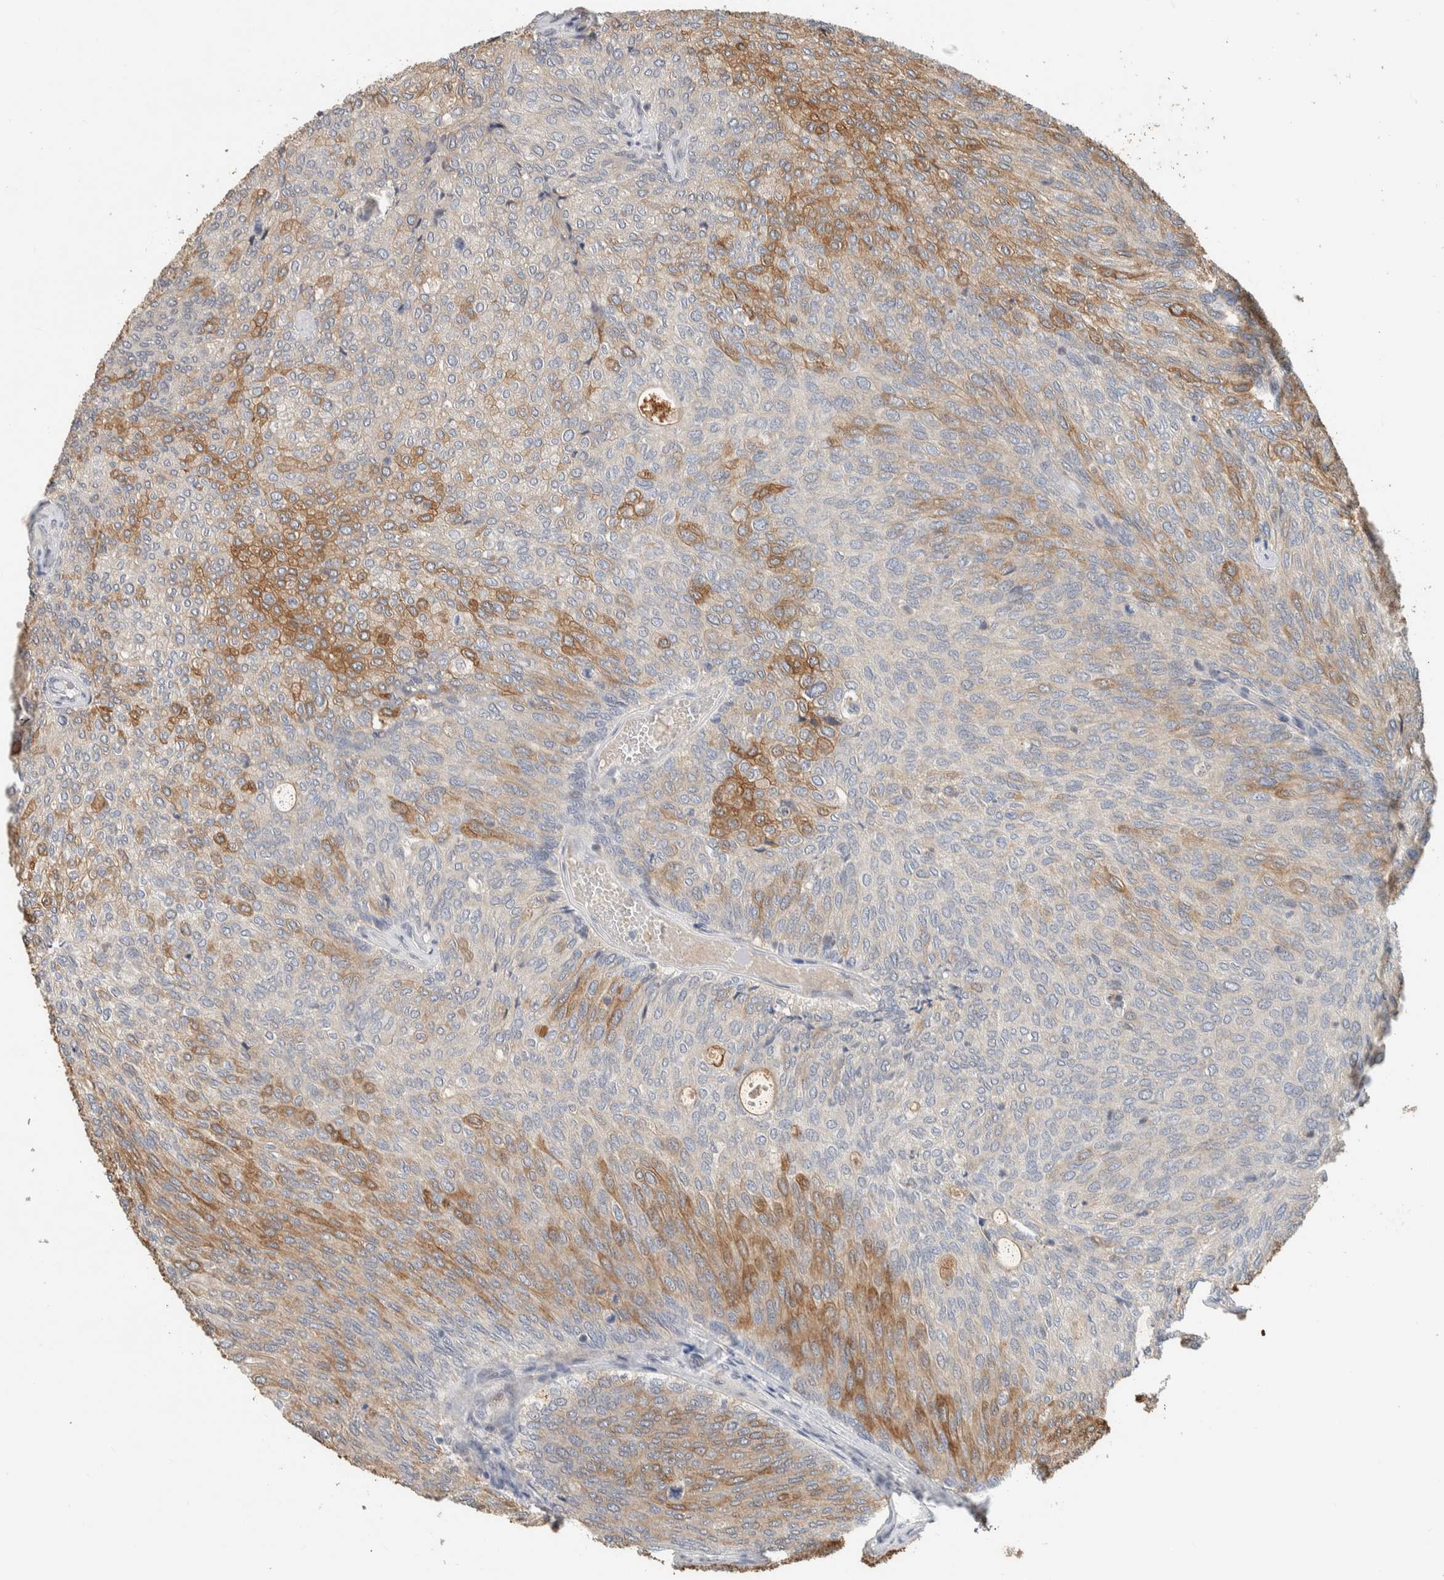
{"staining": {"intensity": "moderate", "quantity": "25%-75%", "location": "cytoplasmic/membranous"}, "tissue": "urothelial cancer", "cell_type": "Tumor cells", "image_type": "cancer", "snomed": [{"axis": "morphology", "description": "Urothelial carcinoma, Low grade"}, {"axis": "topography", "description": "Urinary bladder"}], "caption": "Protein staining of urothelial carcinoma (low-grade) tissue shows moderate cytoplasmic/membranous staining in approximately 25%-75% of tumor cells.", "gene": "CYSRT1", "patient": {"sex": "female", "age": 79}}